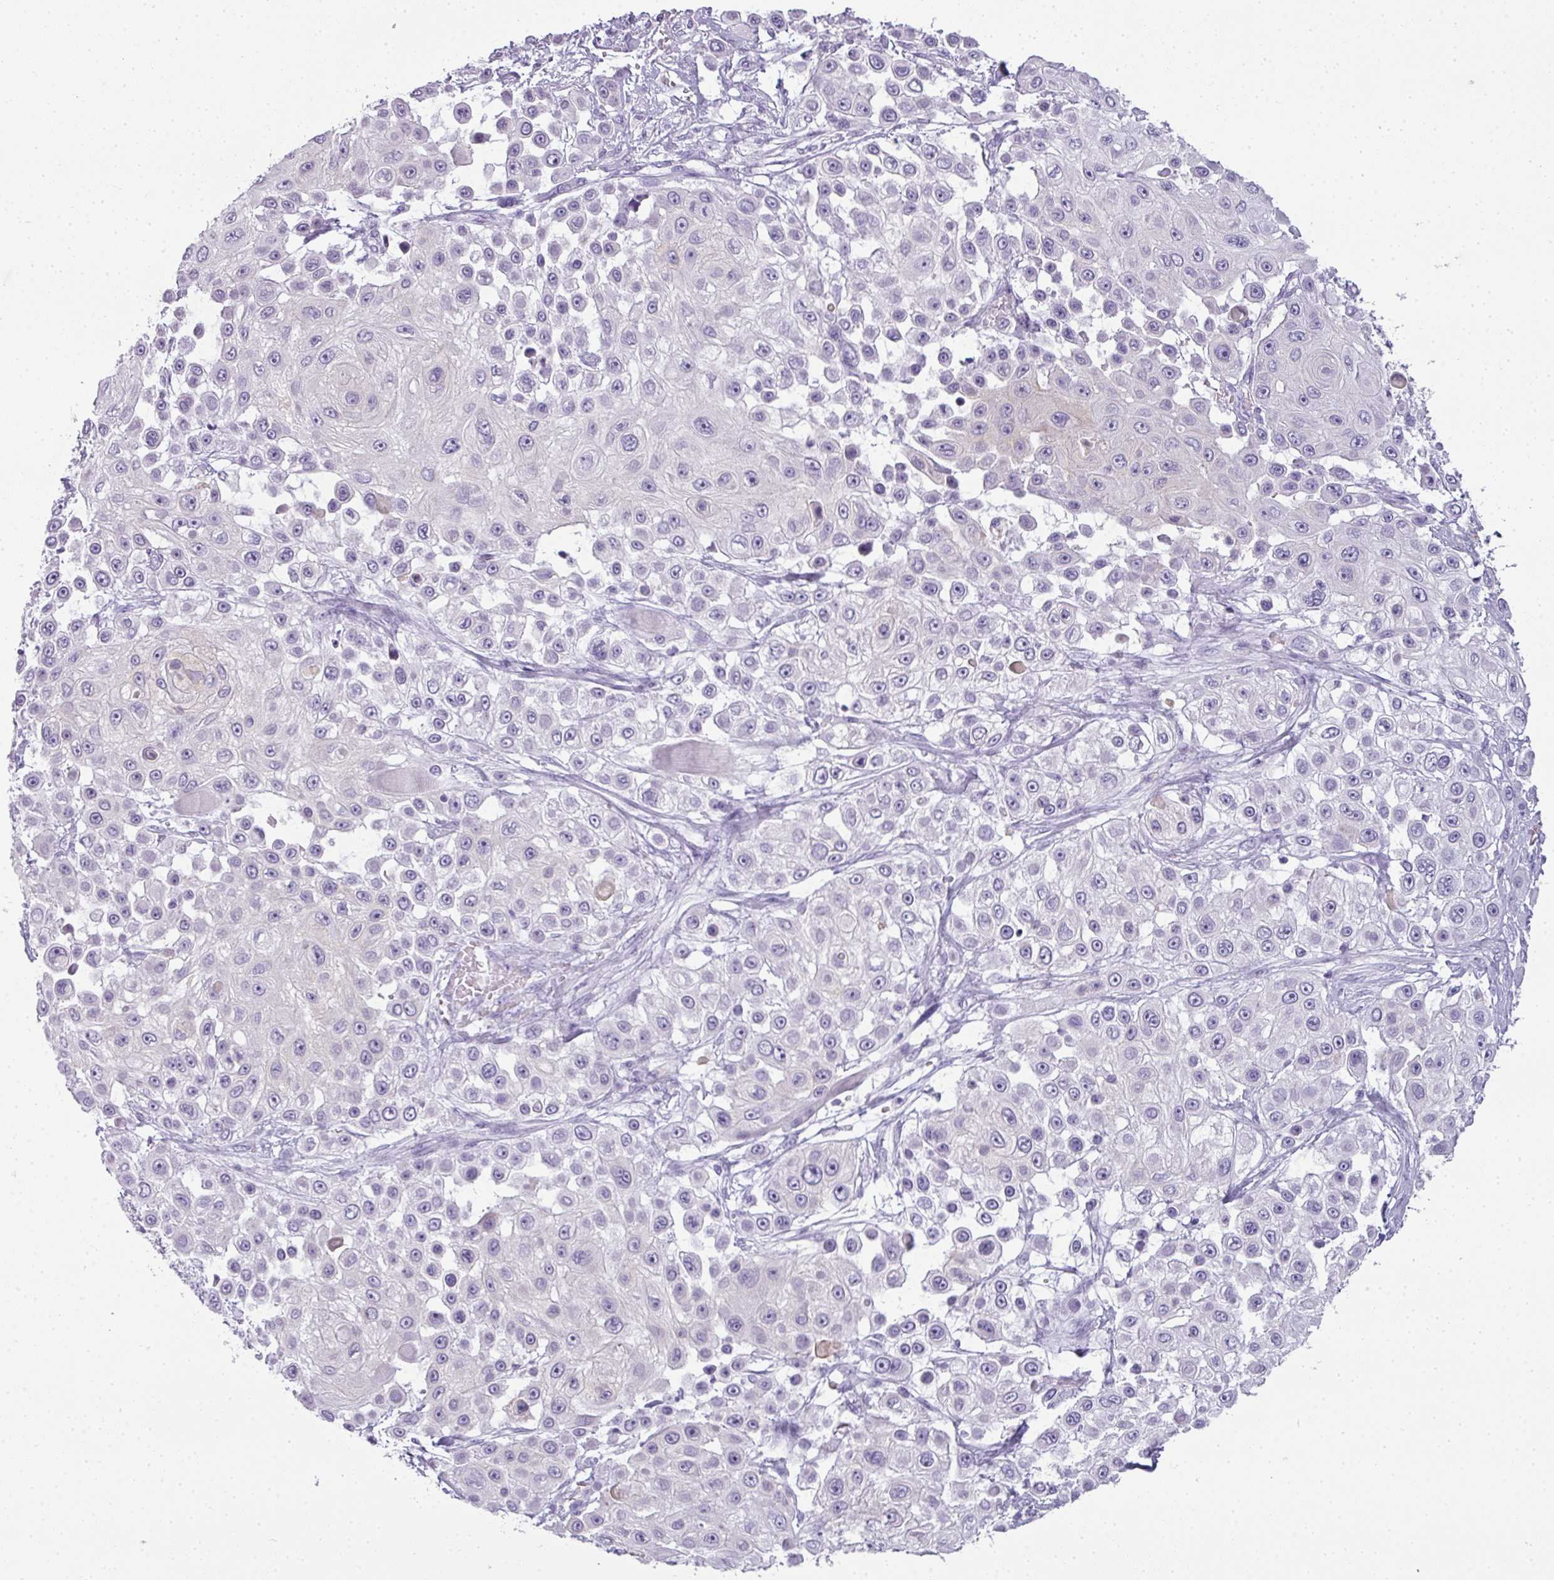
{"staining": {"intensity": "negative", "quantity": "none", "location": "none"}, "tissue": "skin cancer", "cell_type": "Tumor cells", "image_type": "cancer", "snomed": [{"axis": "morphology", "description": "Squamous cell carcinoma, NOS"}, {"axis": "topography", "description": "Skin"}], "caption": "IHC micrograph of neoplastic tissue: squamous cell carcinoma (skin) stained with DAB displays no significant protein positivity in tumor cells.", "gene": "RBMY1F", "patient": {"sex": "male", "age": 67}}